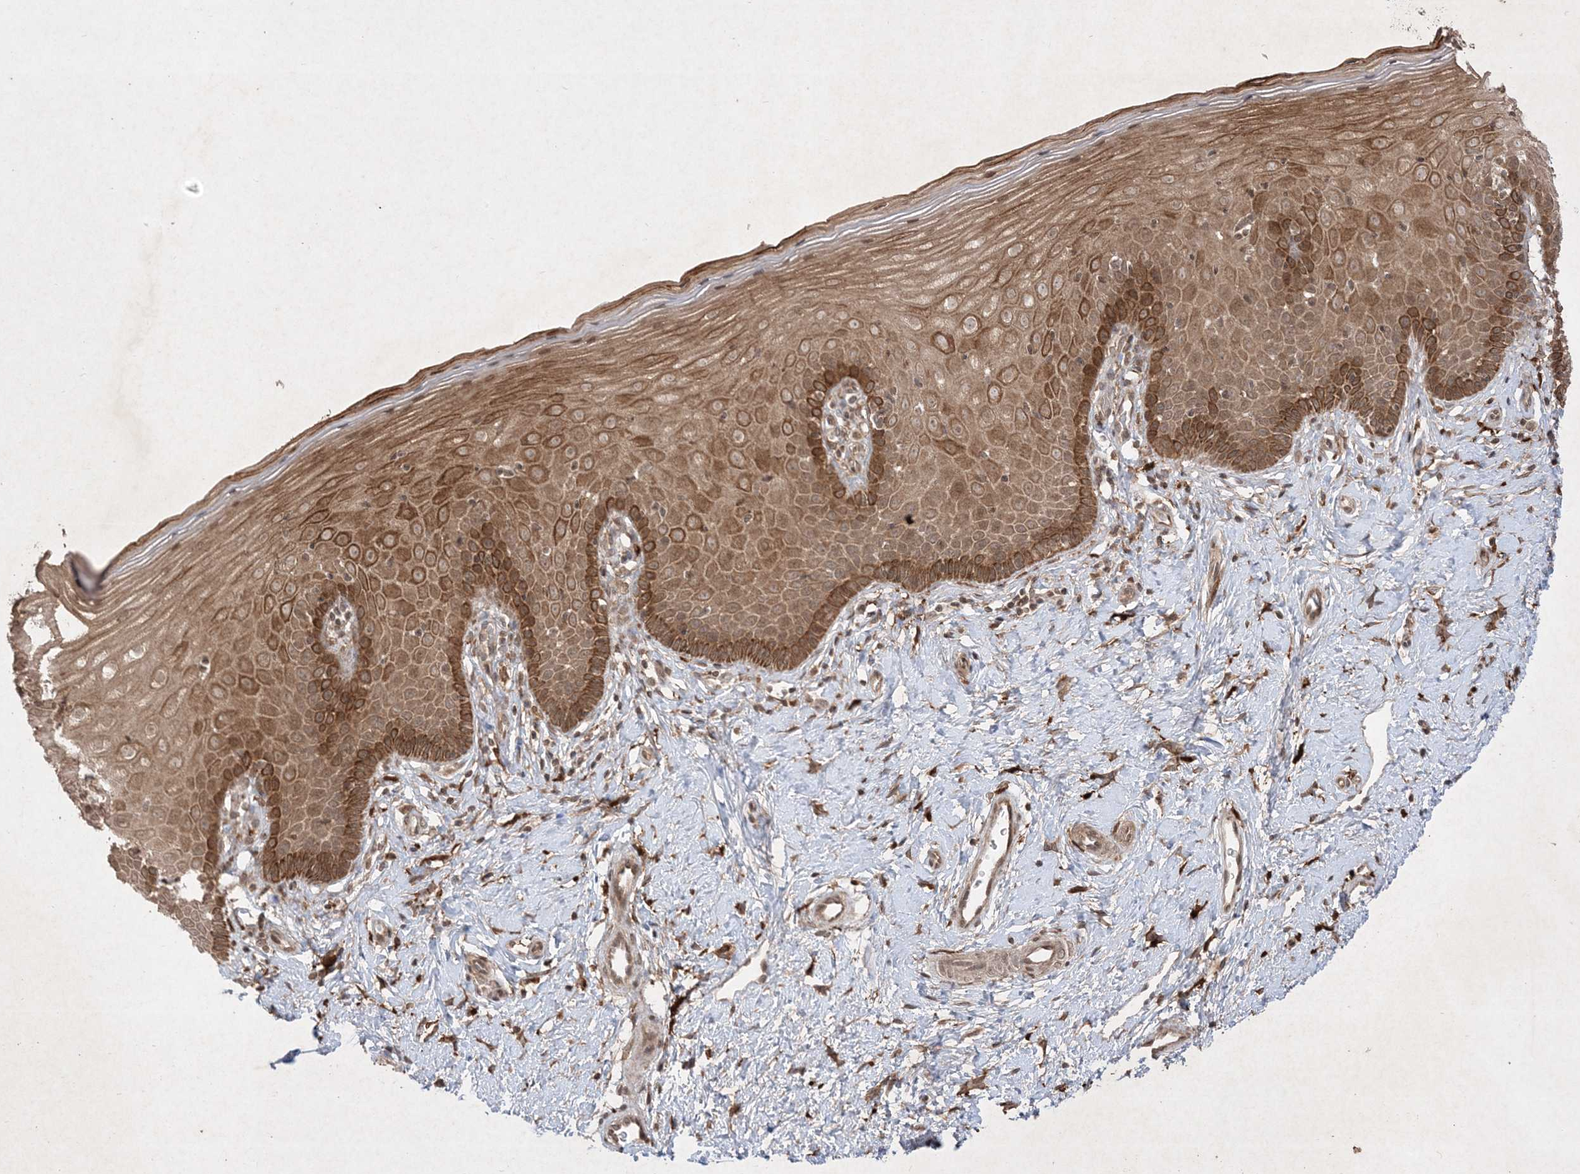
{"staining": {"intensity": "moderate", "quantity": ">75%", "location": "cytoplasmic/membranous"}, "tissue": "cervix", "cell_type": "Glandular cells", "image_type": "normal", "snomed": [{"axis": "morphology", "description": "Normal tissue, NOS"}, {"axis": "topography", "description": "Cervix"}], "caption": "This is an image of immunohistochemistry staining of unremarkable cervix, which shows moderate positivity in the cytoplasmic/membranous of glandular cells.", "gene": "PTK6", "patient": {"sex": "female", "age": 36}}